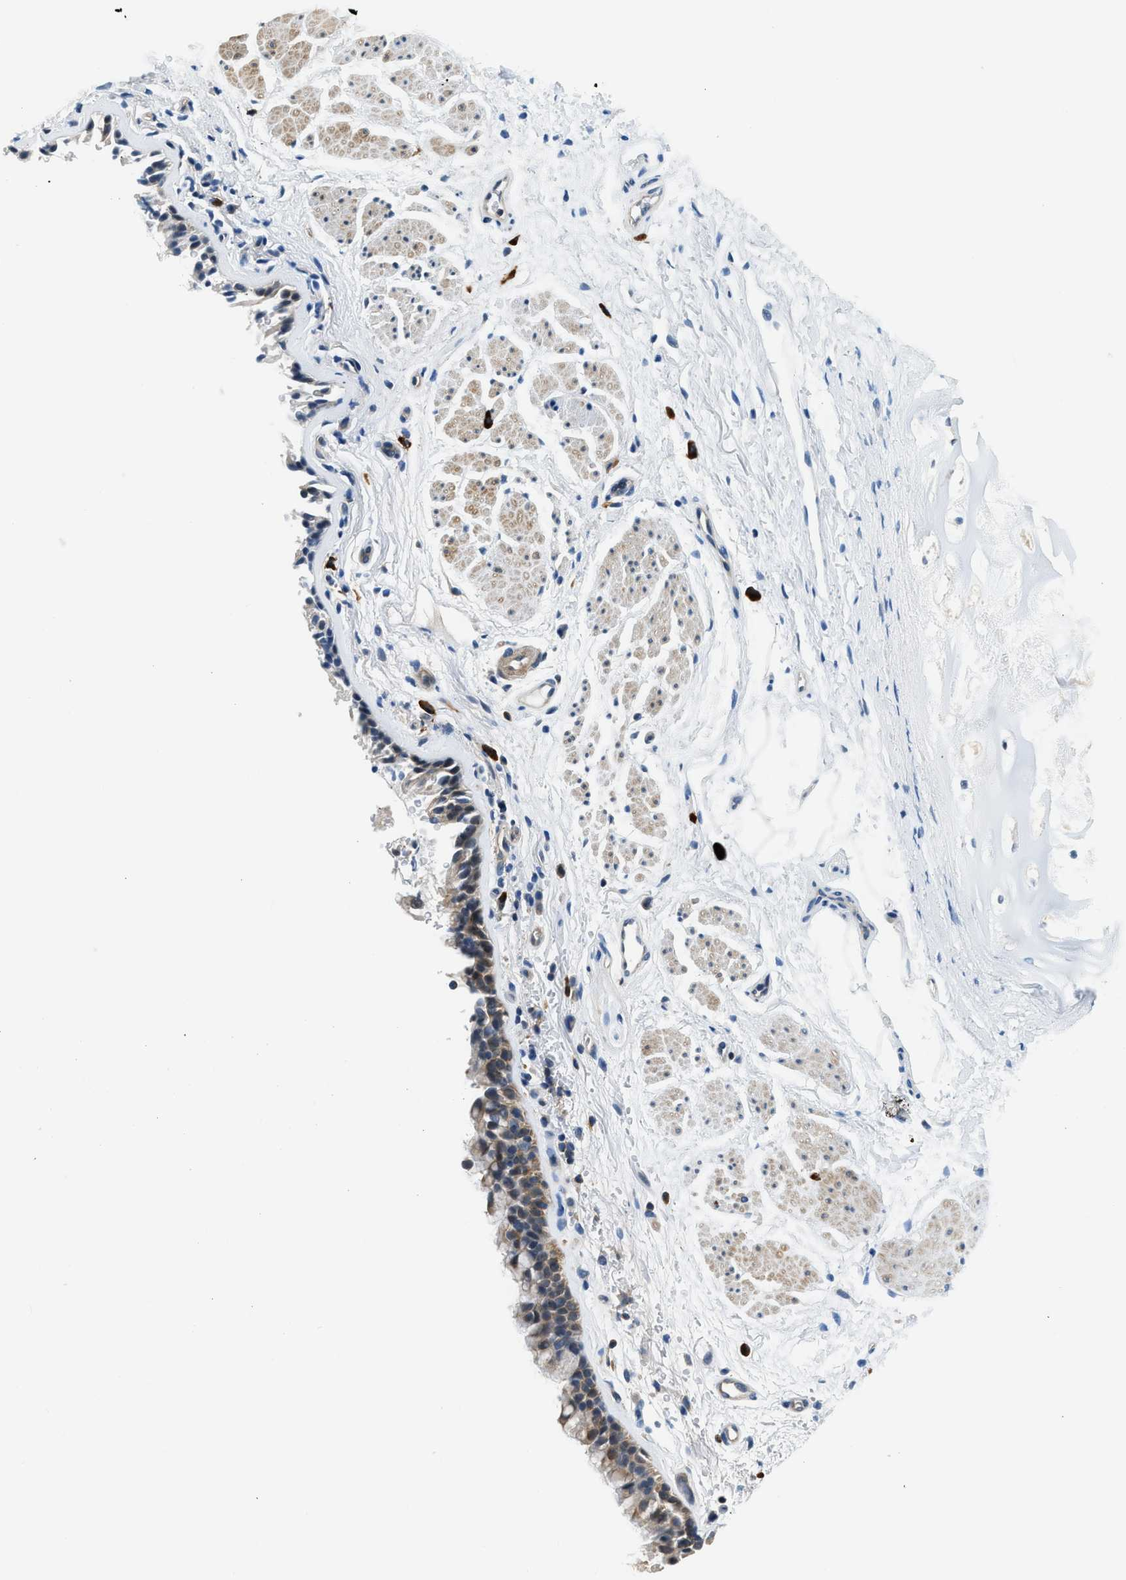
{"staining": {"intensity": "moderate", "quantity": ">75%", "location": "cytoplasmic/membranous"}, "tissue": "bronchus", "cell_type": "Respiratory epithelial cells", "image_type": "normal", "snomed": [{"axis": "morphology", "description": "Normal tissue, NOS"}, {"axis": "topography", "description": "Cartilage tissue"}, {"axis": "topography", "description": "Bronchus"}], "caption": "This image demonstrates IHC staining of benign bronchus, with medium moderate cytoplasmic/membranous positivity in approximately >75% of respiratory epithelial cells.", "gene": "CBLB", "patient": {"sex": "female", "age": 53}}